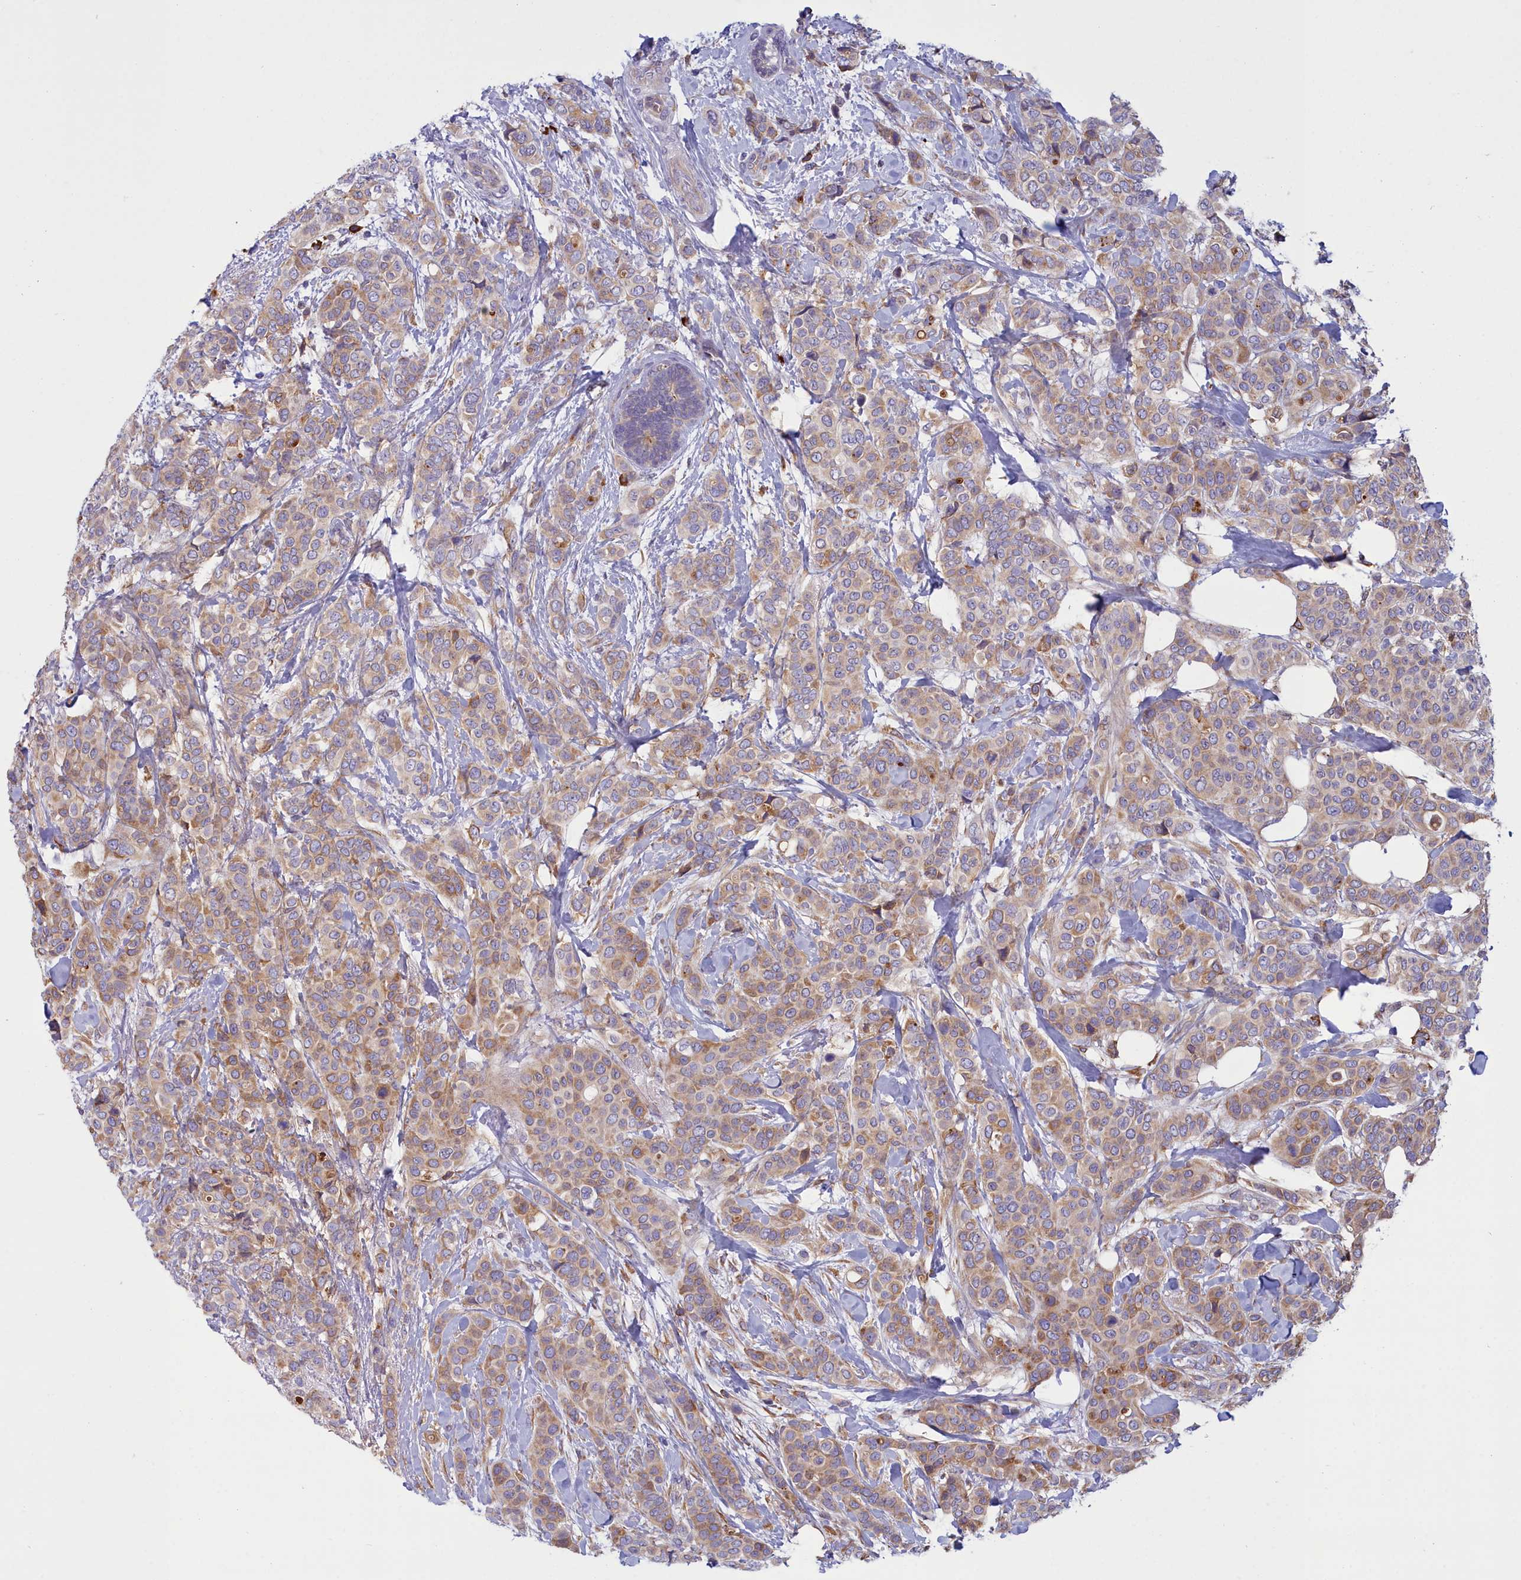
{"staining": {"intensity": "moderate", "quantity": ">75%", "location": "cytoplasmic/membranous"}, "tissue": "breast cancer", "cell_type": "Tumor cells", "image_type": "cancer", "snomed": [{"axis": "morphology", "description": "Lobular carcinoma"}, {"axis": "topography", "description": "Breast"}], "caption": "Lobular carcinoma (breast) was stained to show a protein in brown. There is medium levels of moderate cytoplasmic/membranous expression in approximately >75% of tumor cells.", "gene": "HM13", "patient": {"sex": "female", "age": 51}}